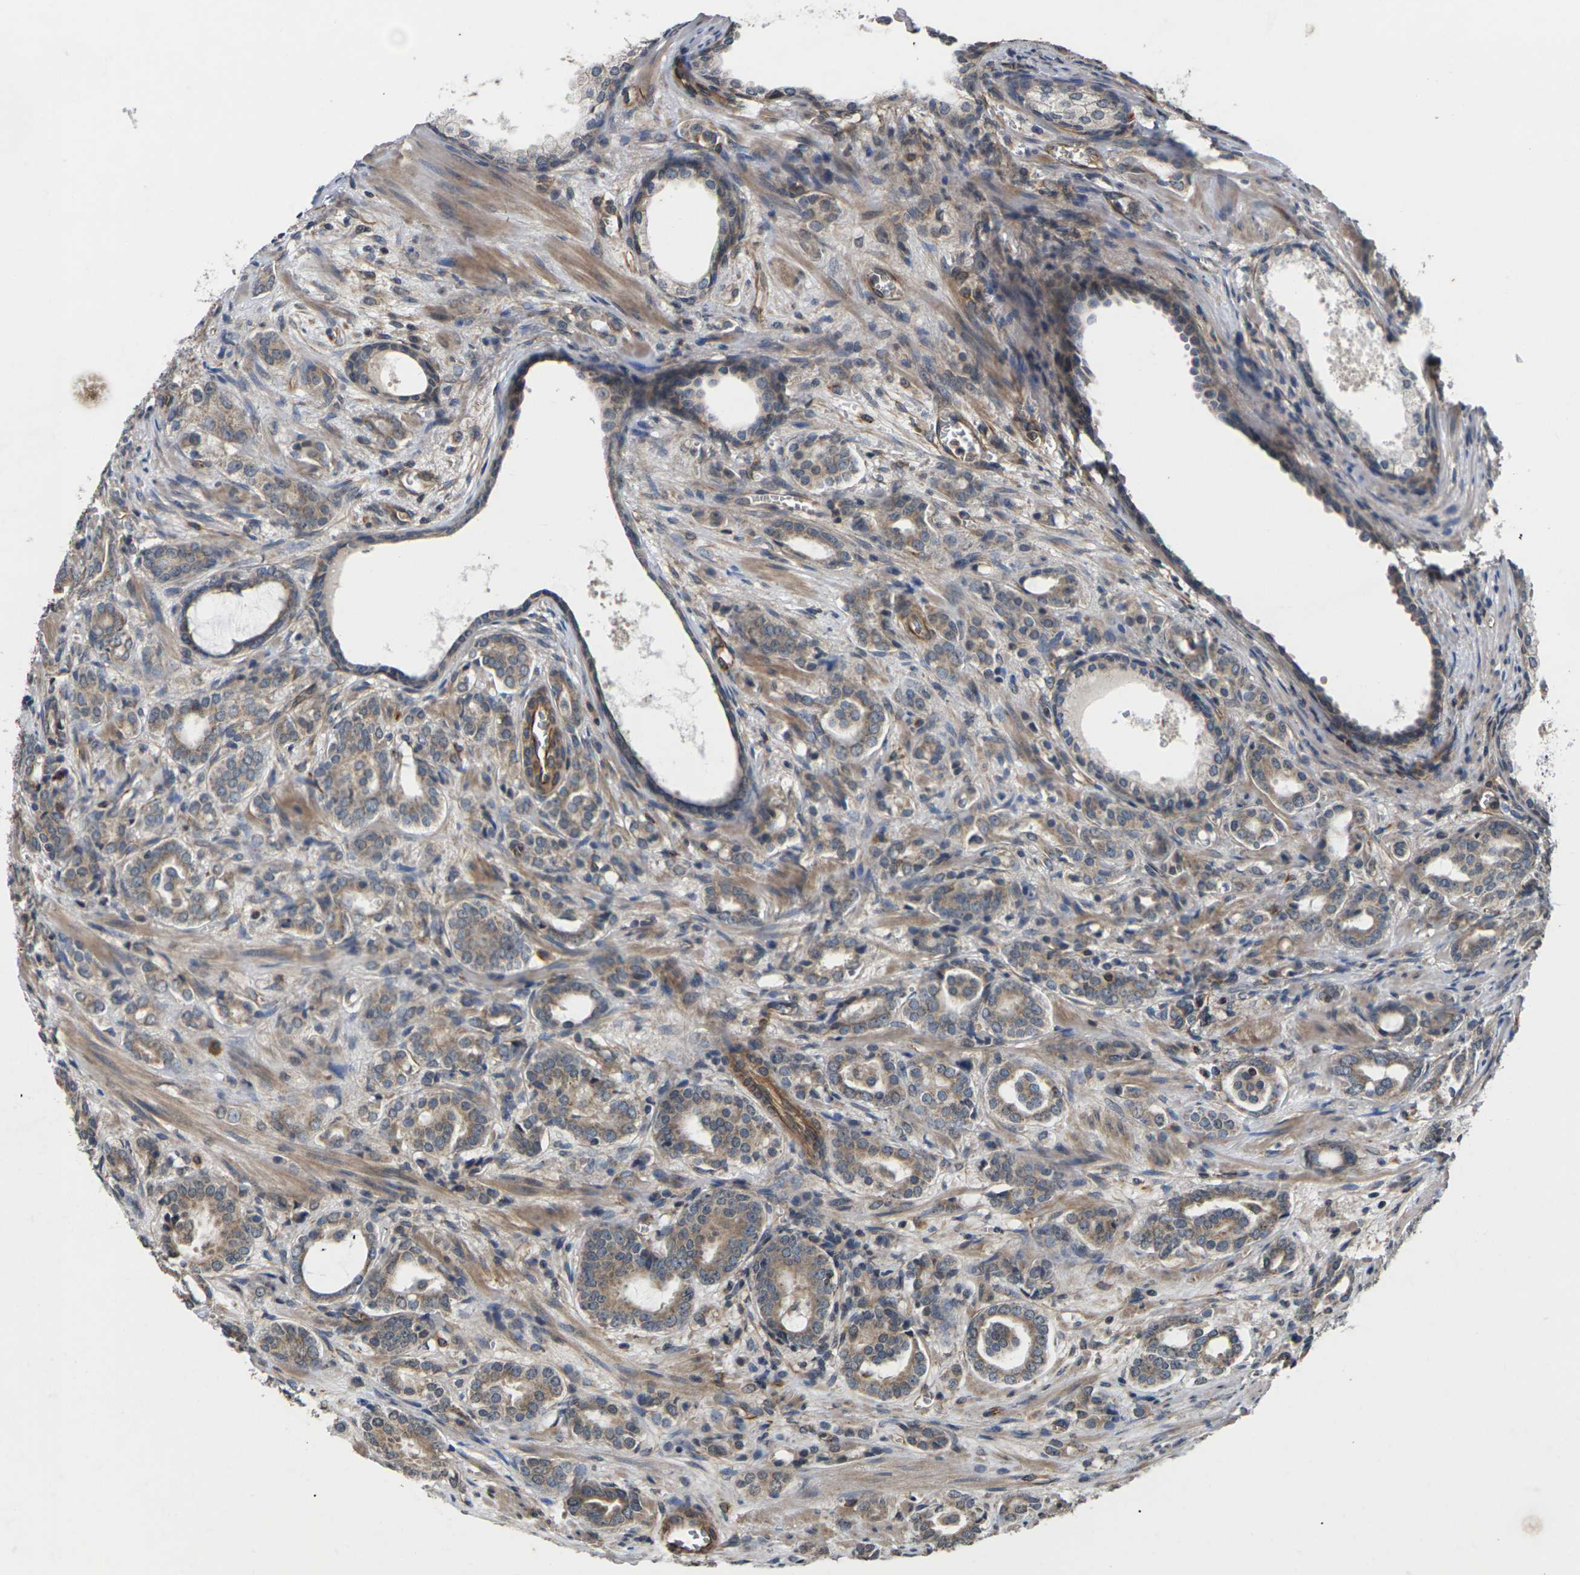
{"staining": {"intensity": "moderate", "quantity": "25%-75%", "location": "cytoplasmic/membranous"}, "tissue": "prostate cancer", "cell_type": "Tumor cells", "image_type": "cancer", "snomed": [{"axis": "morphology", "description": "Adenocarcinoma, High grade"}, {"axis": "topography", "description": "Prostate"}], "caption": "Immunohistochemistry (IHC) staining of prostate high-grade adenocarcinoma, which reveals medium levels of moderate cytoplasmic/membranous expression in approximately 25%-75% of tumor cells indicating moderate cytoplasmic/membranous protein staining. The staining was performed using DAB (brown) for protein detection and nuclei were counterstained in hematoxylin (blue).", "gene": "DKK2", "patient": {"sex": "male", "age": 64}}